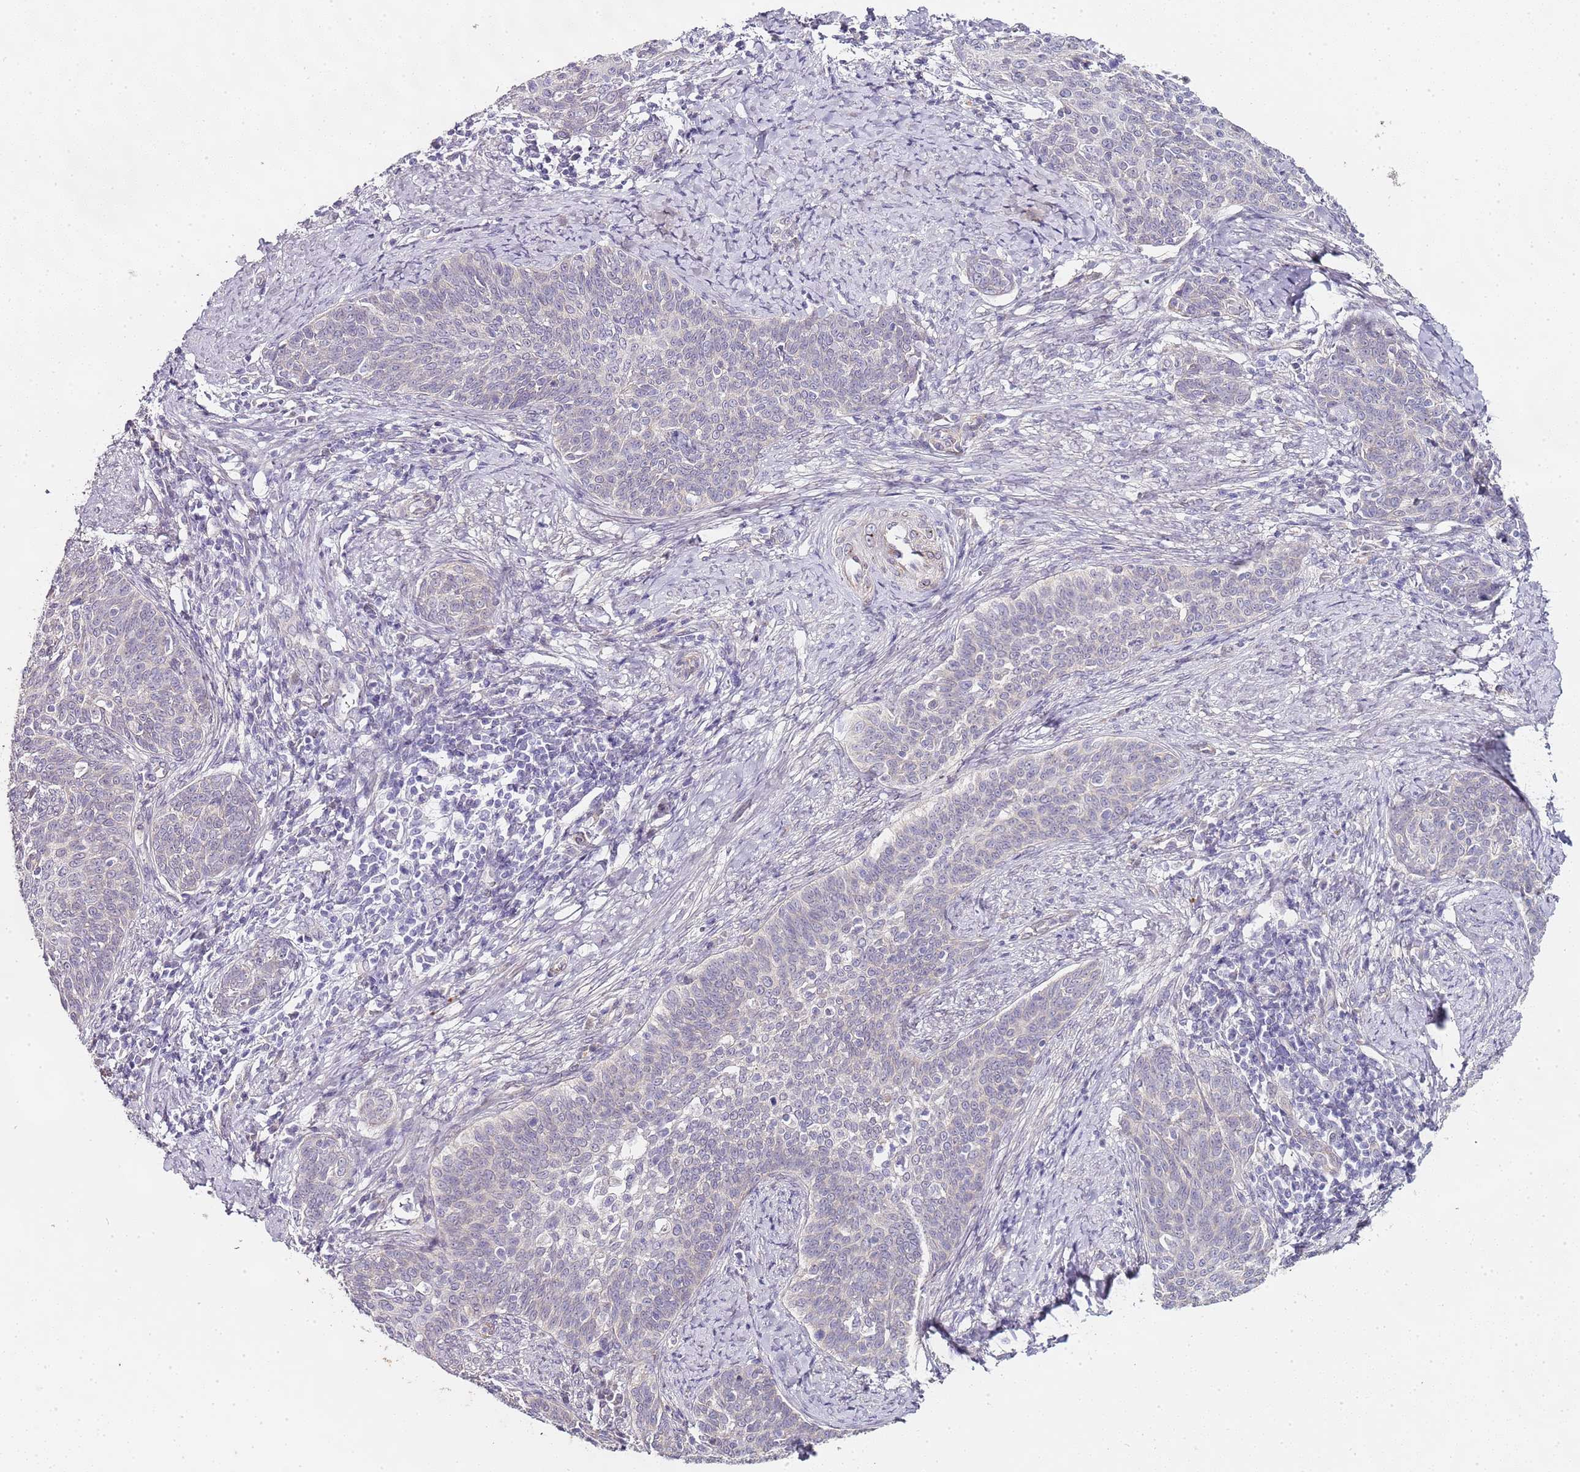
{"staining": {"intensity": "negative", "quantity": "none", "location": "none"}, "tissue": "cervical cancer", "cell_type": "Tumor cells", "image_type": "cancer", "snomed": [{"axis": "morphology", "description": "Squamous cell carcinoma, NOS"}, {"axis": "topography", "description": "Cervix"}], "caption": "An image of human cervical cancer is negative for staining in tumor cells.", "gene": "TBC1D9", "patient": {"sex": "female", "age": 39}}